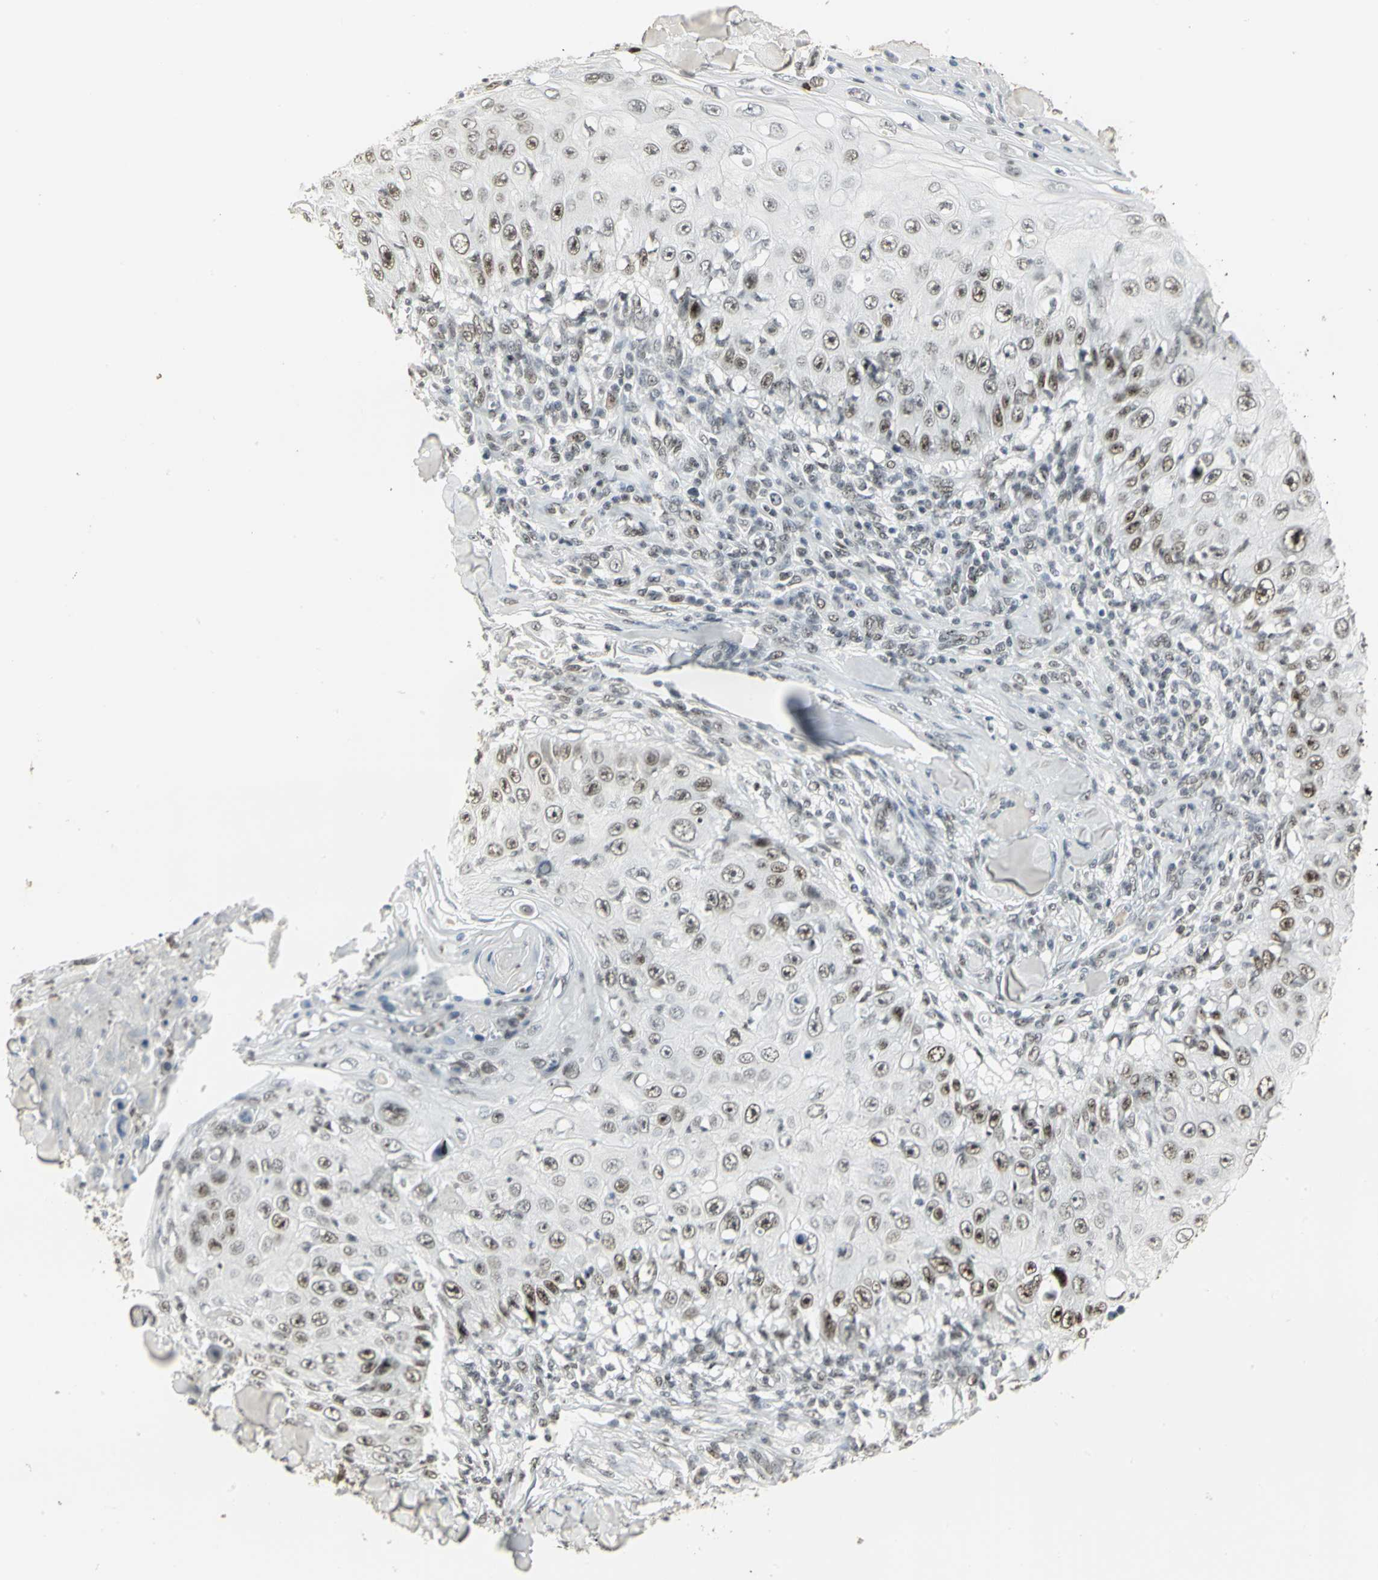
{"staining": {"intensity": "strong", "quantity": ">75%", "location": "nuclear"}, "tissue": "skin cancer", "cell_type": "Tumor cells", "image_type": "cancer", "snomed": [{"axis": "morphology", "description": "Squamous cell carcinoma, NOS"}, {"axis": "topography", "description": "Skin"}], "caption": "Immunohistochemistry histopathology image of neoplastic tissue: human skin squamous cell carcinoma stained using immunohistochemistry (IHC) shows high levels of strong protein expression localized specifically in the nuclear of tumor cells, appearing as a nuclear brown color.", "gene": "CBX3", "patient": {"sex": "male", "age": 86}}